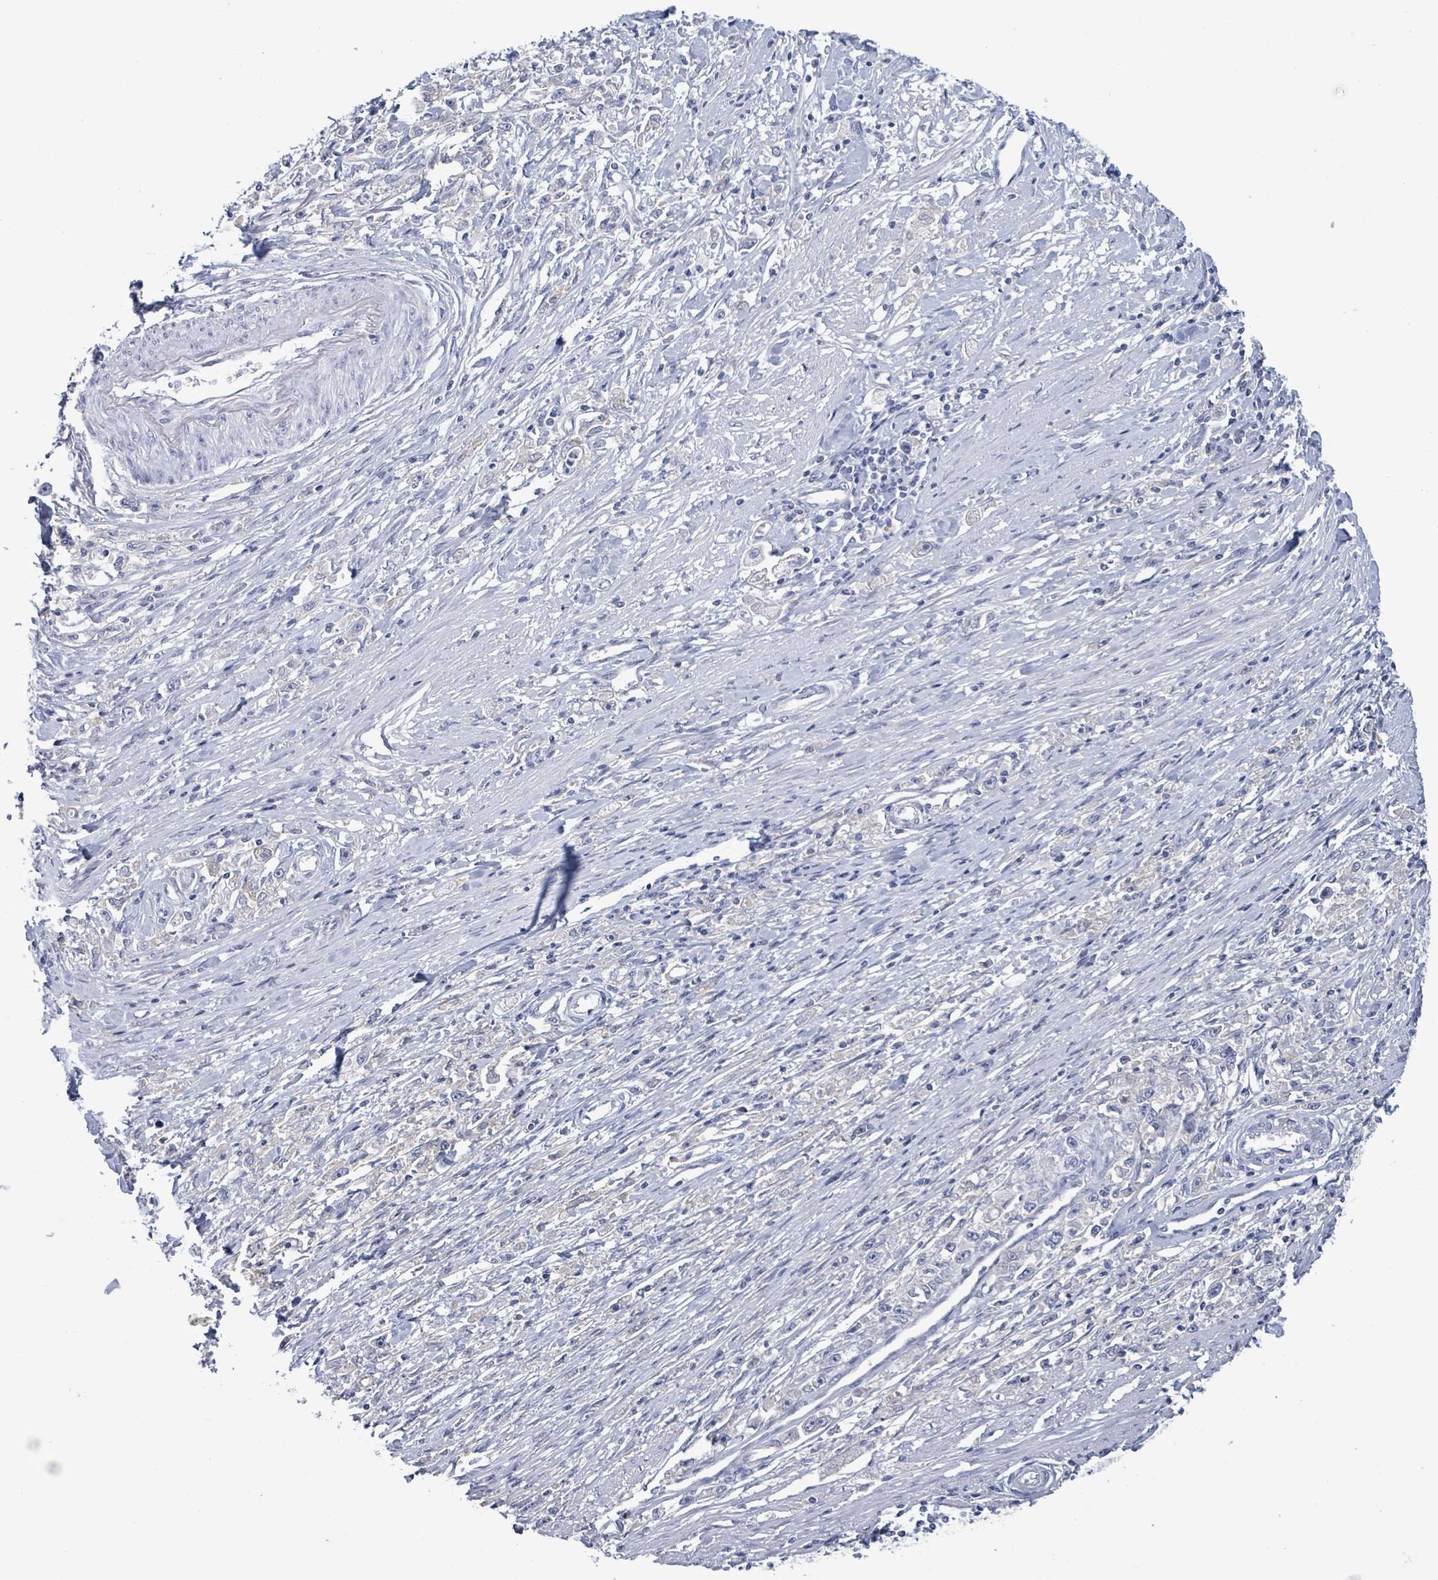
{"staining": {"intensity": "negative", "quantity": "none", "location": "none"}, "tissue": "stomach cancer", "cell_type": "Tumor cells", "image_type": "cancer", "snomed": [{"axis": "morphology", "description": "Adenocarcinoma, NOS"}, {"axis": "topography", "description": "Stomach"}], "caption": "There is no significant positivity in tumor cells of stomach cancer (adenocarcinoma). Brightfield microscopy of IHC stained with DAB (brown) and hematoxylin (blue), captured at high magnification.", "gene": "BSG", "patient": {"sex": "female", "age": 59}}